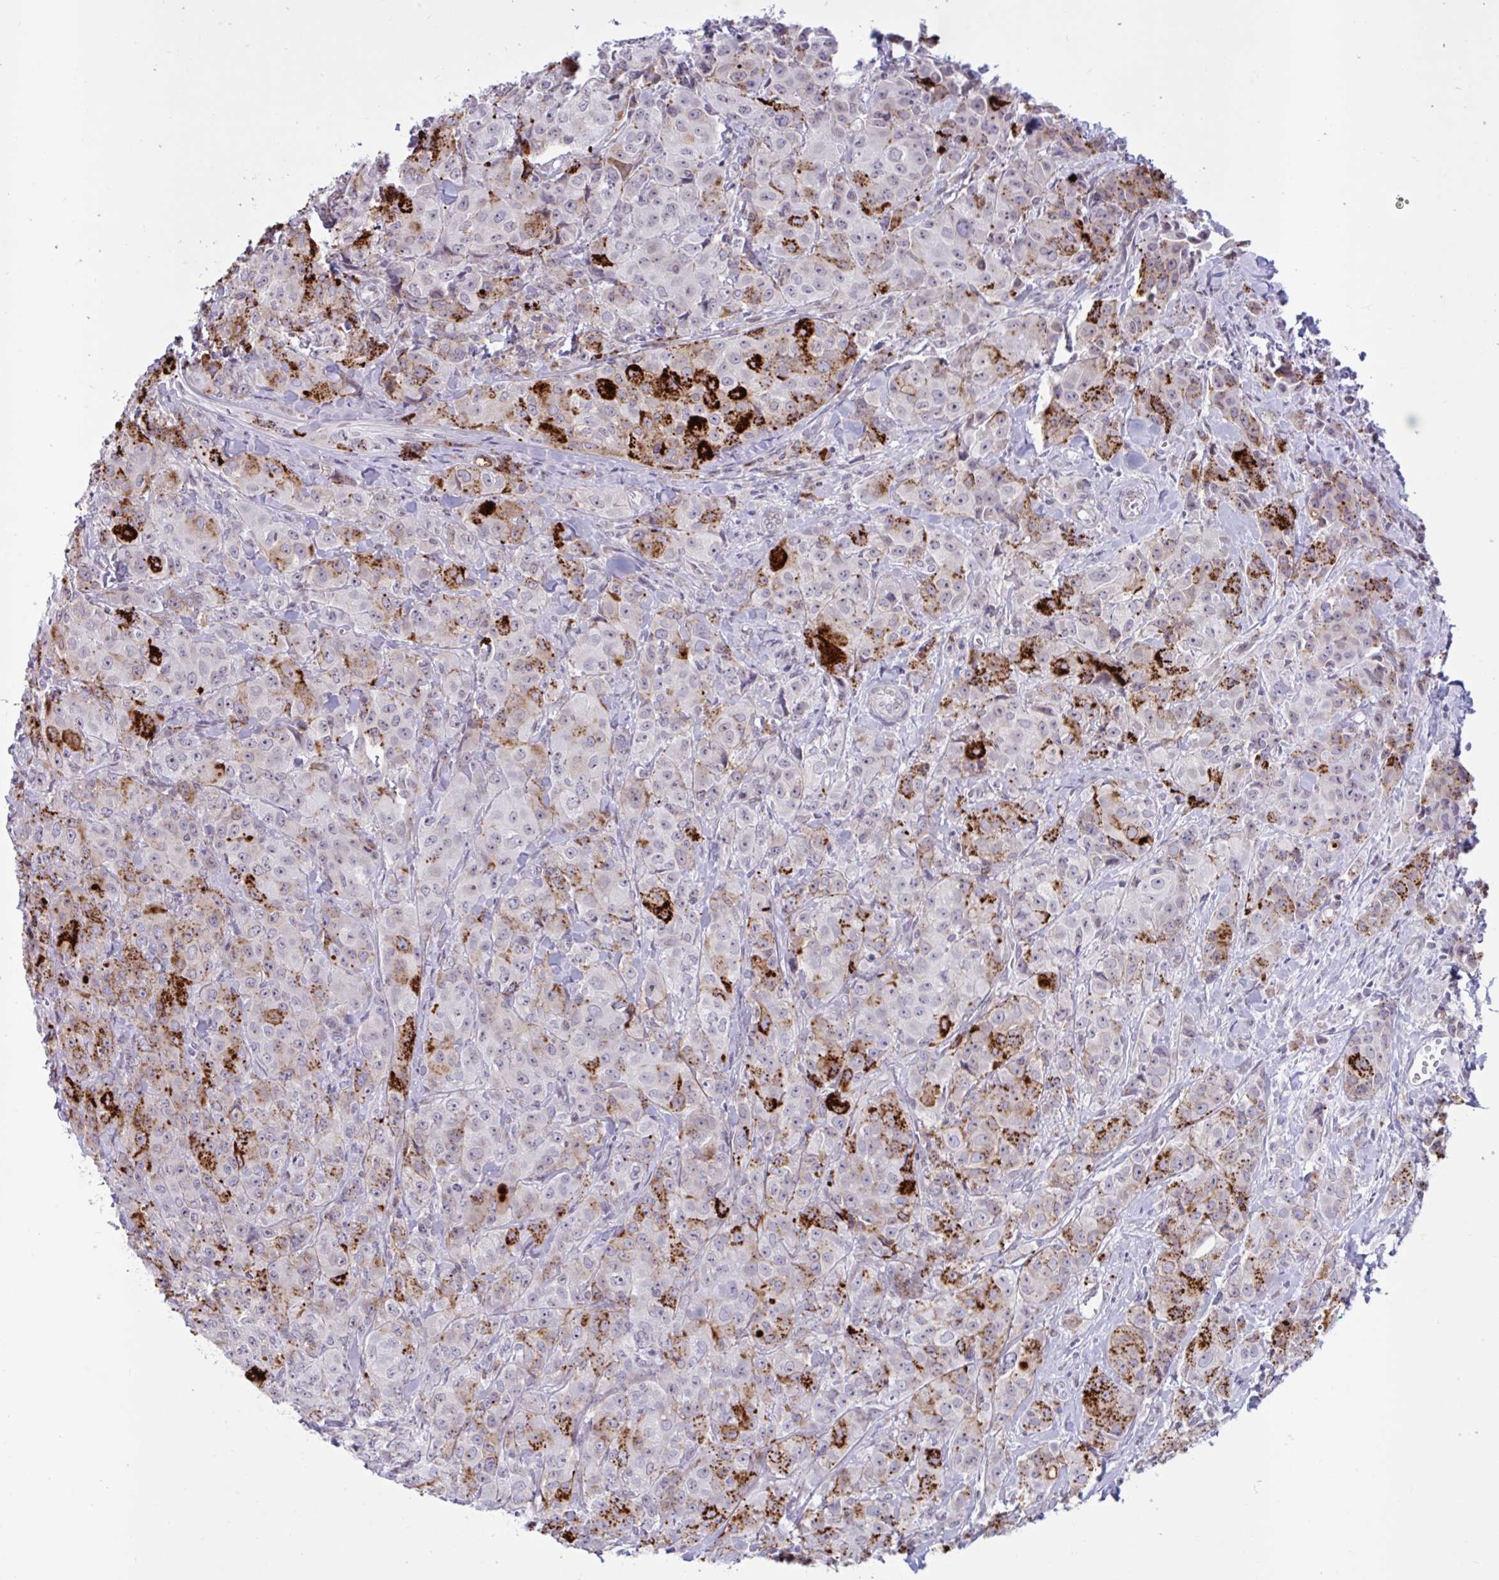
{"staining": {"intensity": "strong", "quantity": "25%-75%", "location": "cytoplasmic/membranous"}, "tissue": "breast cancer", "cell_type": "Tumor cells", "image_type": "cancer", "snomed": [{"axis": "morphology", "description": "Normal tissue, NOS"}, {"axis": "morphology", "description": "Duct carcinoma"}, {"axis": "topography", "description": "Breast"}], "caption": "Breast cancer tissue shows strong cytoplasmic/membranous positivity in about 25%-75% of tumor cells, visualized by immunohistochemistry.", "gene": "DOCK11", "patient": {"sex": "female", "age": 43}}